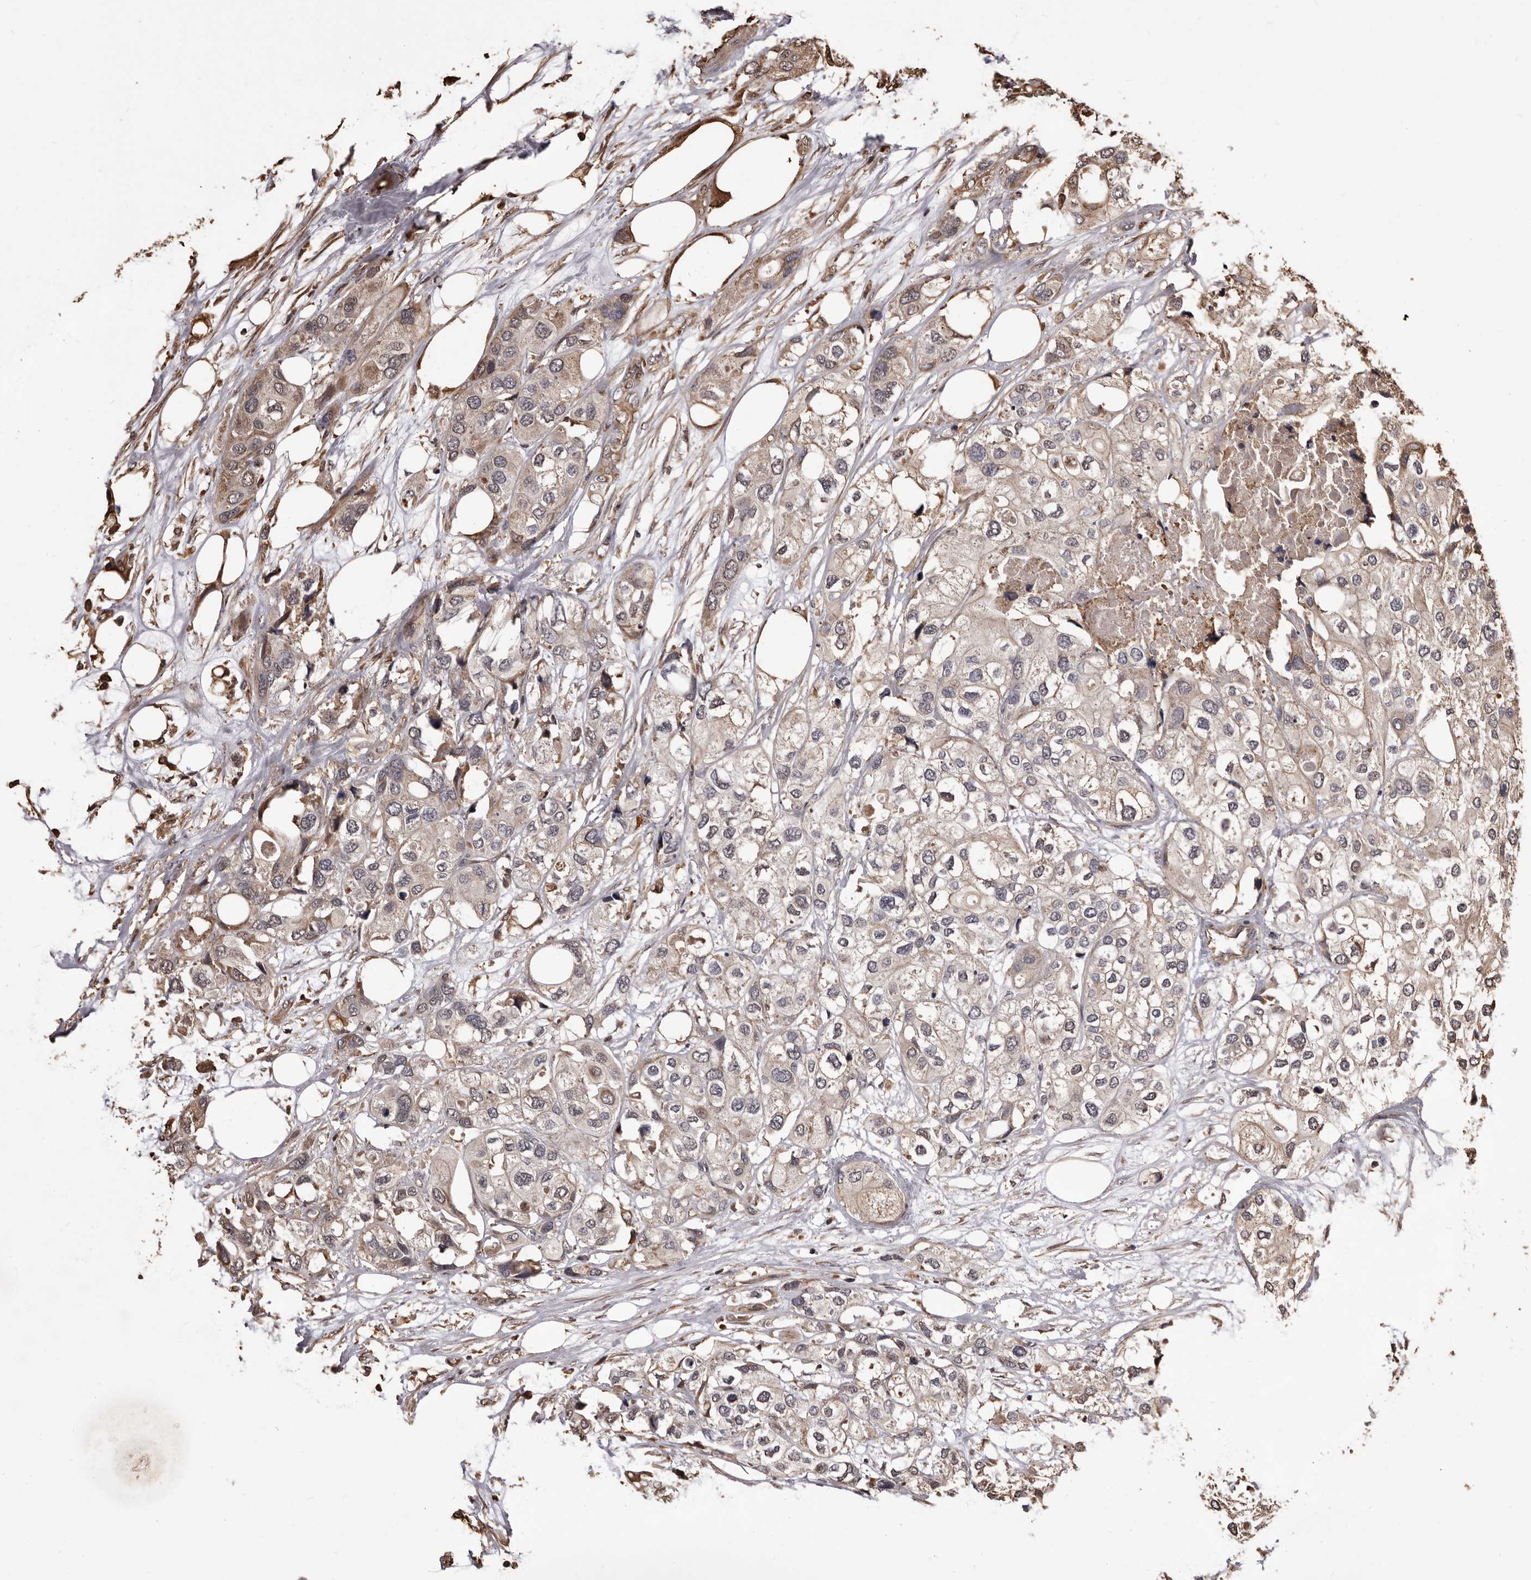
{"staining": {"intensity": "weak", "quantity": "<25%", "location": "cytoplasmic/membranous"}, "tissue": "urothelial cancer", "cell_type": "Tumor cells", "image_type": "cancer", "snomed": [{"axis": "morphology", "description": "Urothelial carcinoma, High grade"}, {"axis": "topography", "description": "Urinary bladder"}], "caption": "Histopathology image shows no significant protein expression in tumor cells of high-grade urothelial carcinoma. (Stains: DAB (3,3'-diaminobenzidine) IHC with hematoxylin counter stain, Microscopy: brightfield microscopy at high magnification).", "gene": "ALPK1", "patient": {"sex": "male", "age": 64}}